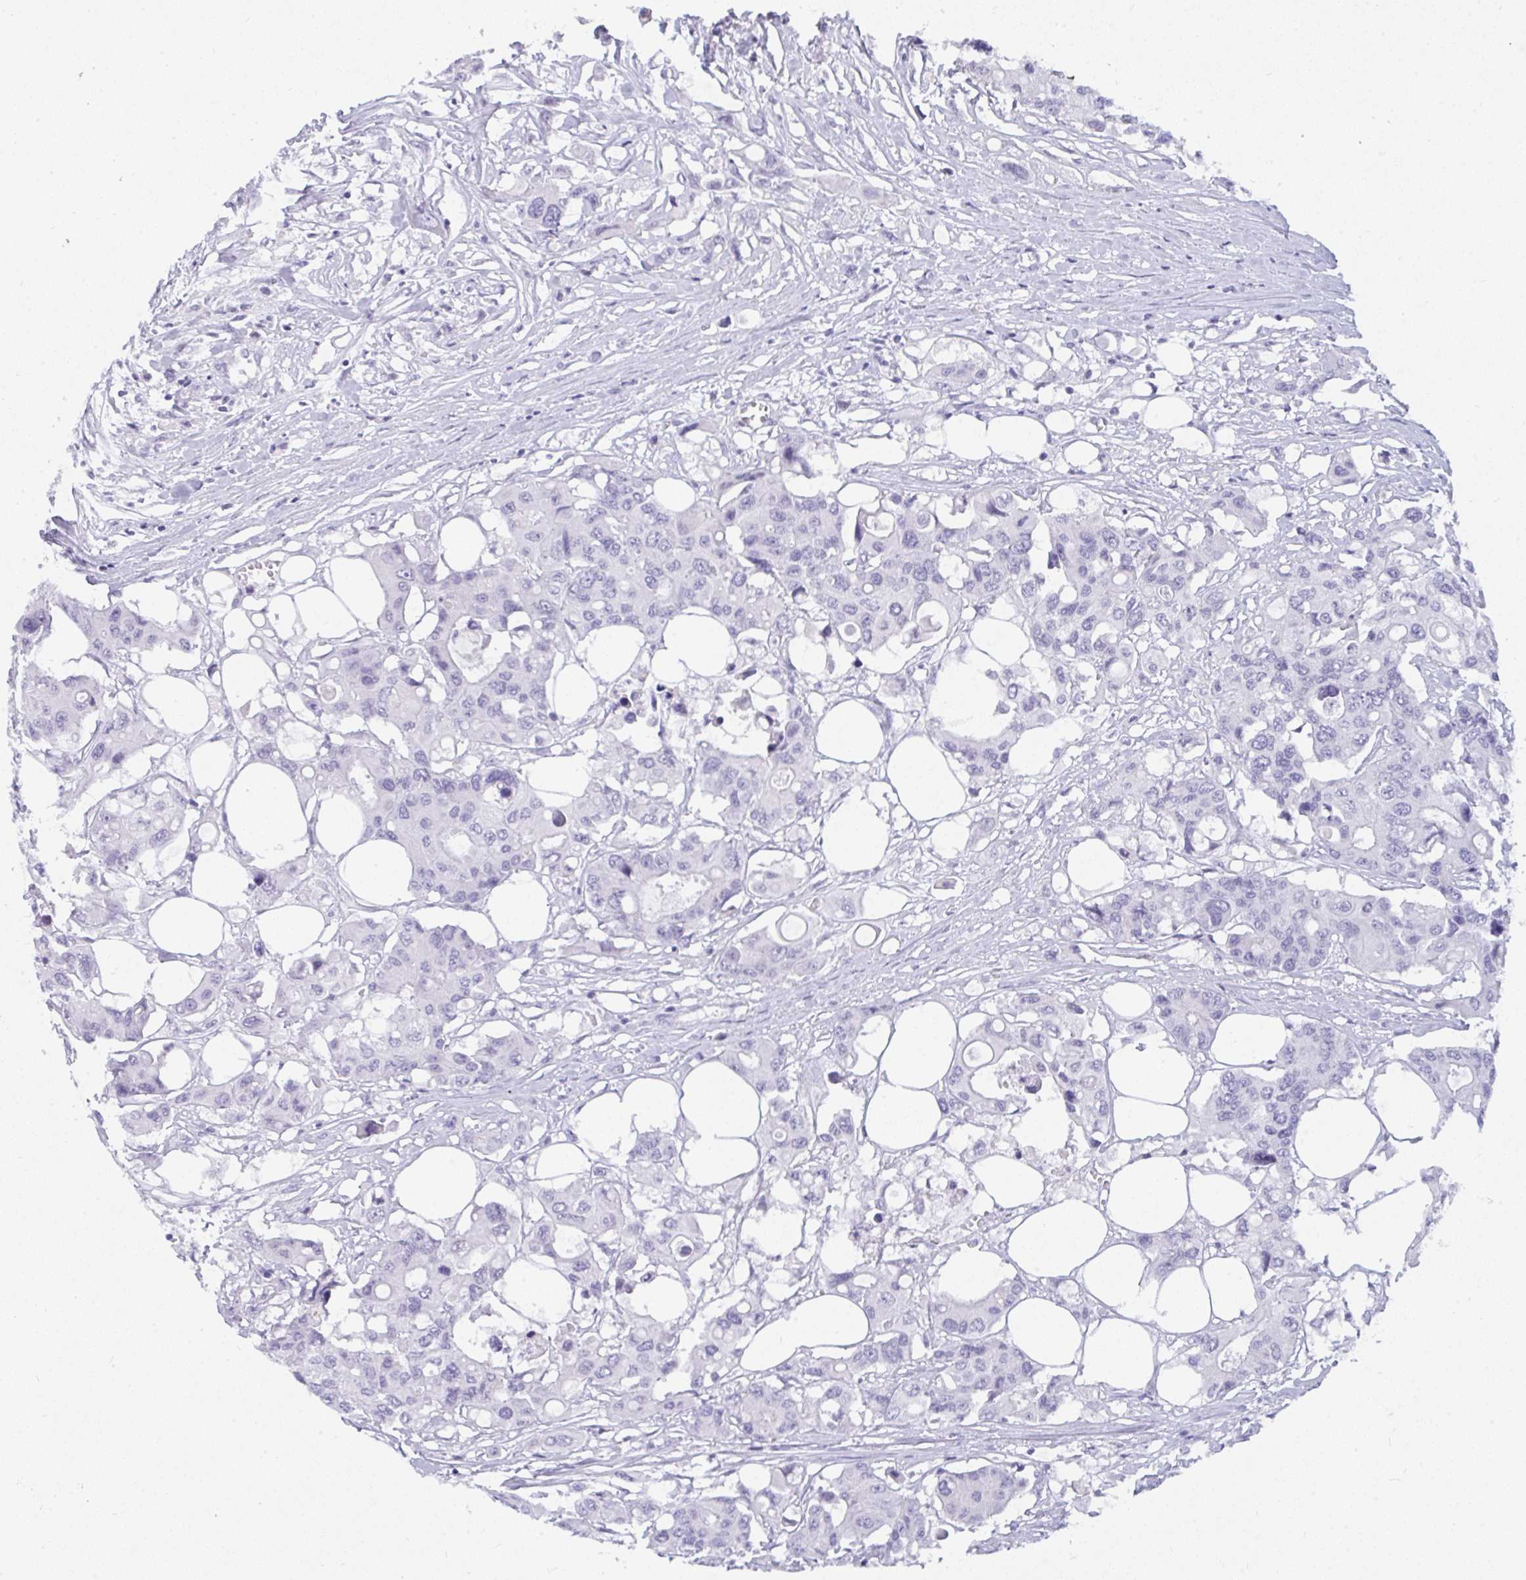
{"staining": {"intensity": "negative", "quantity": "none", "location": "none"}, "tissue": "colorectal cancer", "cell_type": "Tumor cells", "image_type": "cancer", "snomed": [{"axis": "morphology", "description": "Adenocarcinoma, NOS"}, {"axis": "topography", "description": "Colon"}], "caption": "This micrograph is of colorectal cancer stained with immunohistochemistry (IHC) to label a protein in brown with the nuclei are counter-stained blue. There is no positivity in tumor cells. (Brightfield microscopy of DAB (3,3'-diaminobenzidine) immunohistochemistry (IHC) at high magnification).", "gene": "PRDM9", "patient": {"sex": "male", "age": 77}}